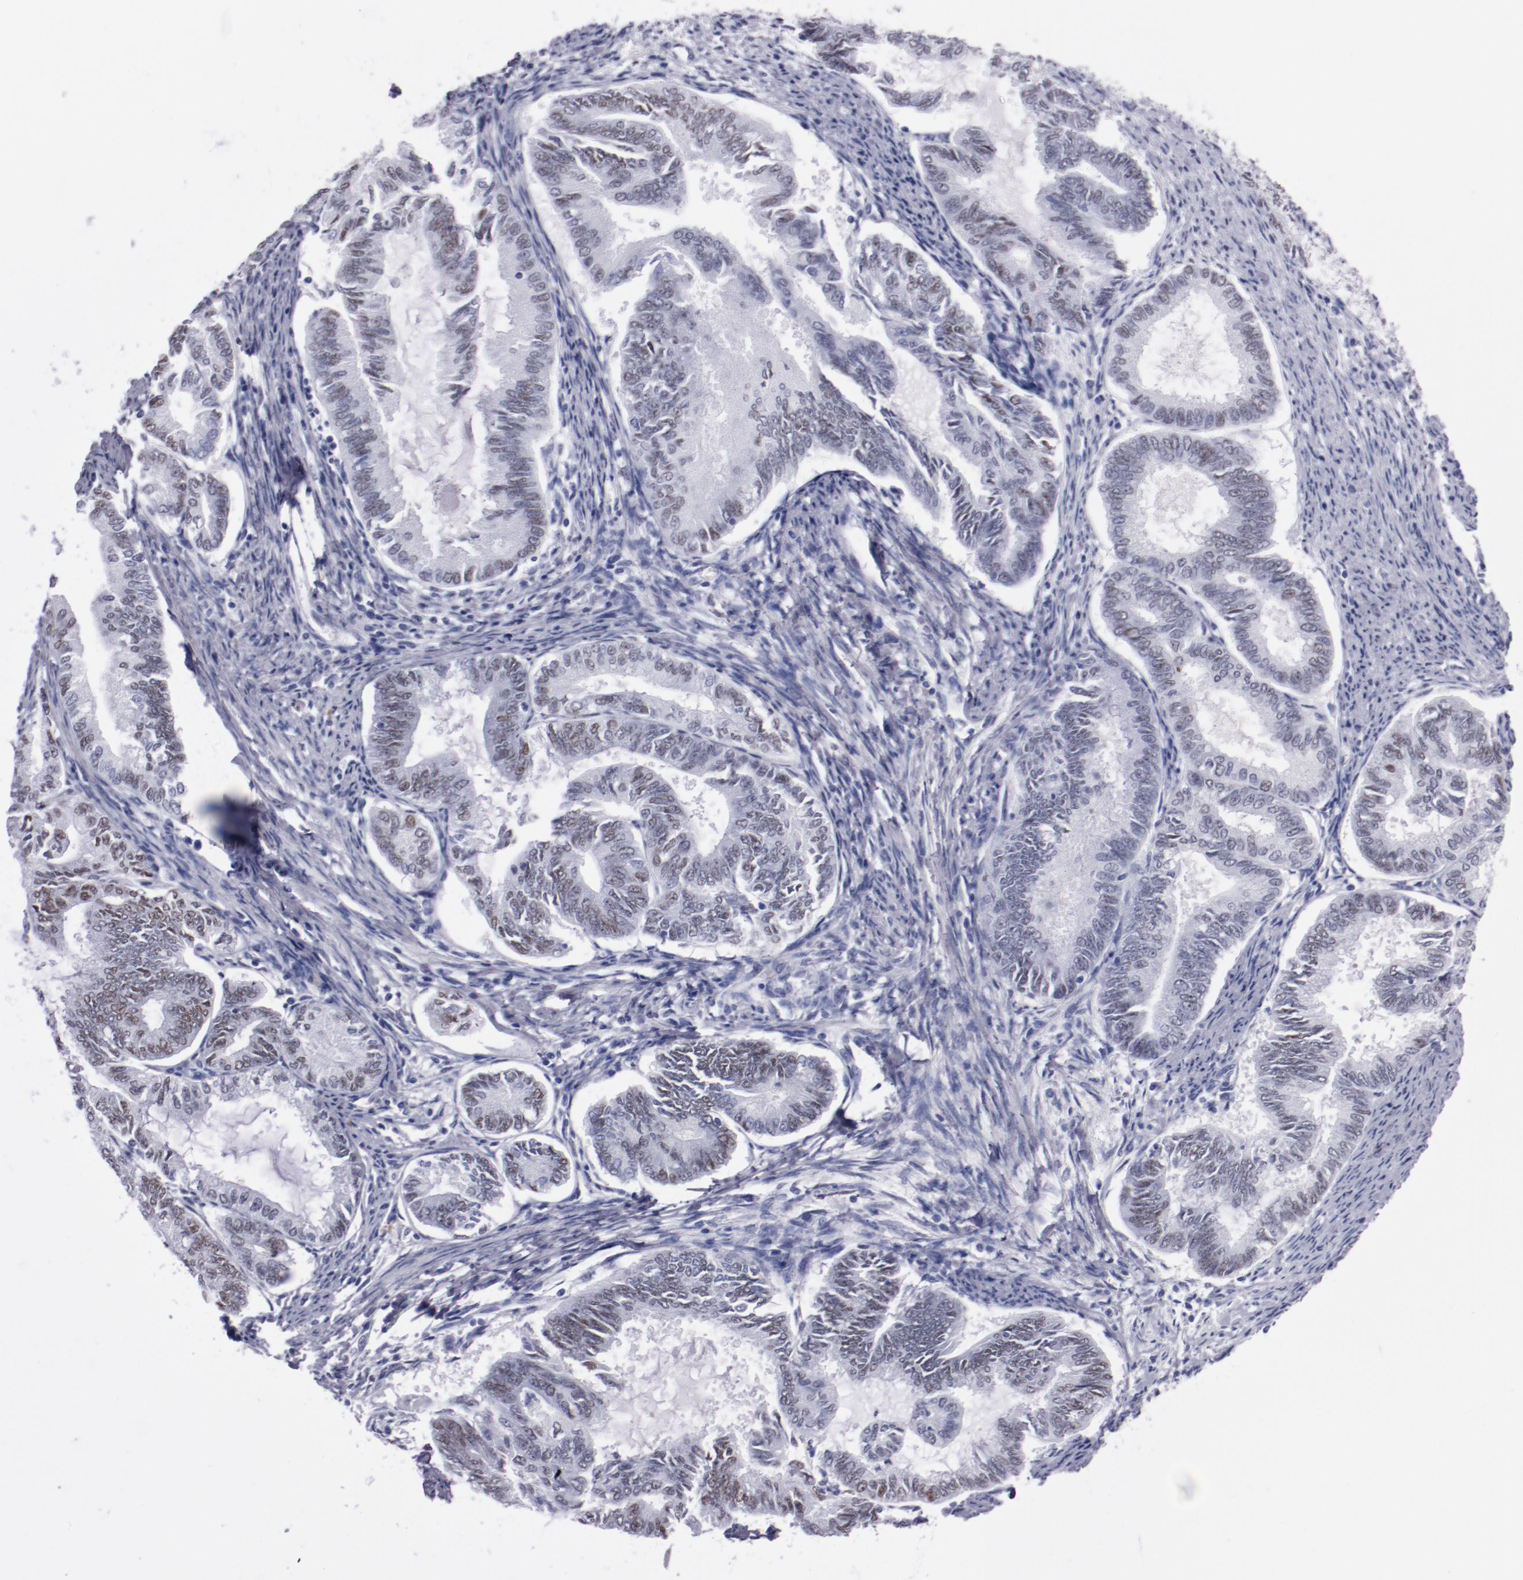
{"staining": {"intensity": "weak", "quantity": "25%-75%", "location": "nuclear"}, "tissue": "endometrial cancer", "cell_type": "Tumor cells", "image_type": "cancer", "snomed": [{"axis": "morphology", "description": "Adenocarcinoma, NOS"}, {"axis": "topography", "description": "Endometrium"}], "caption": "Immunohistochemical staining of endometrial cancer (adenocarcinoma) displays weak nuclear protein expression in about 25%-75% of tumor cells. The protein is shown in brown color, while the nuclei are stained blue.", "gene": "HNF1B", "patient": {"sex": "female", "age": 86}}